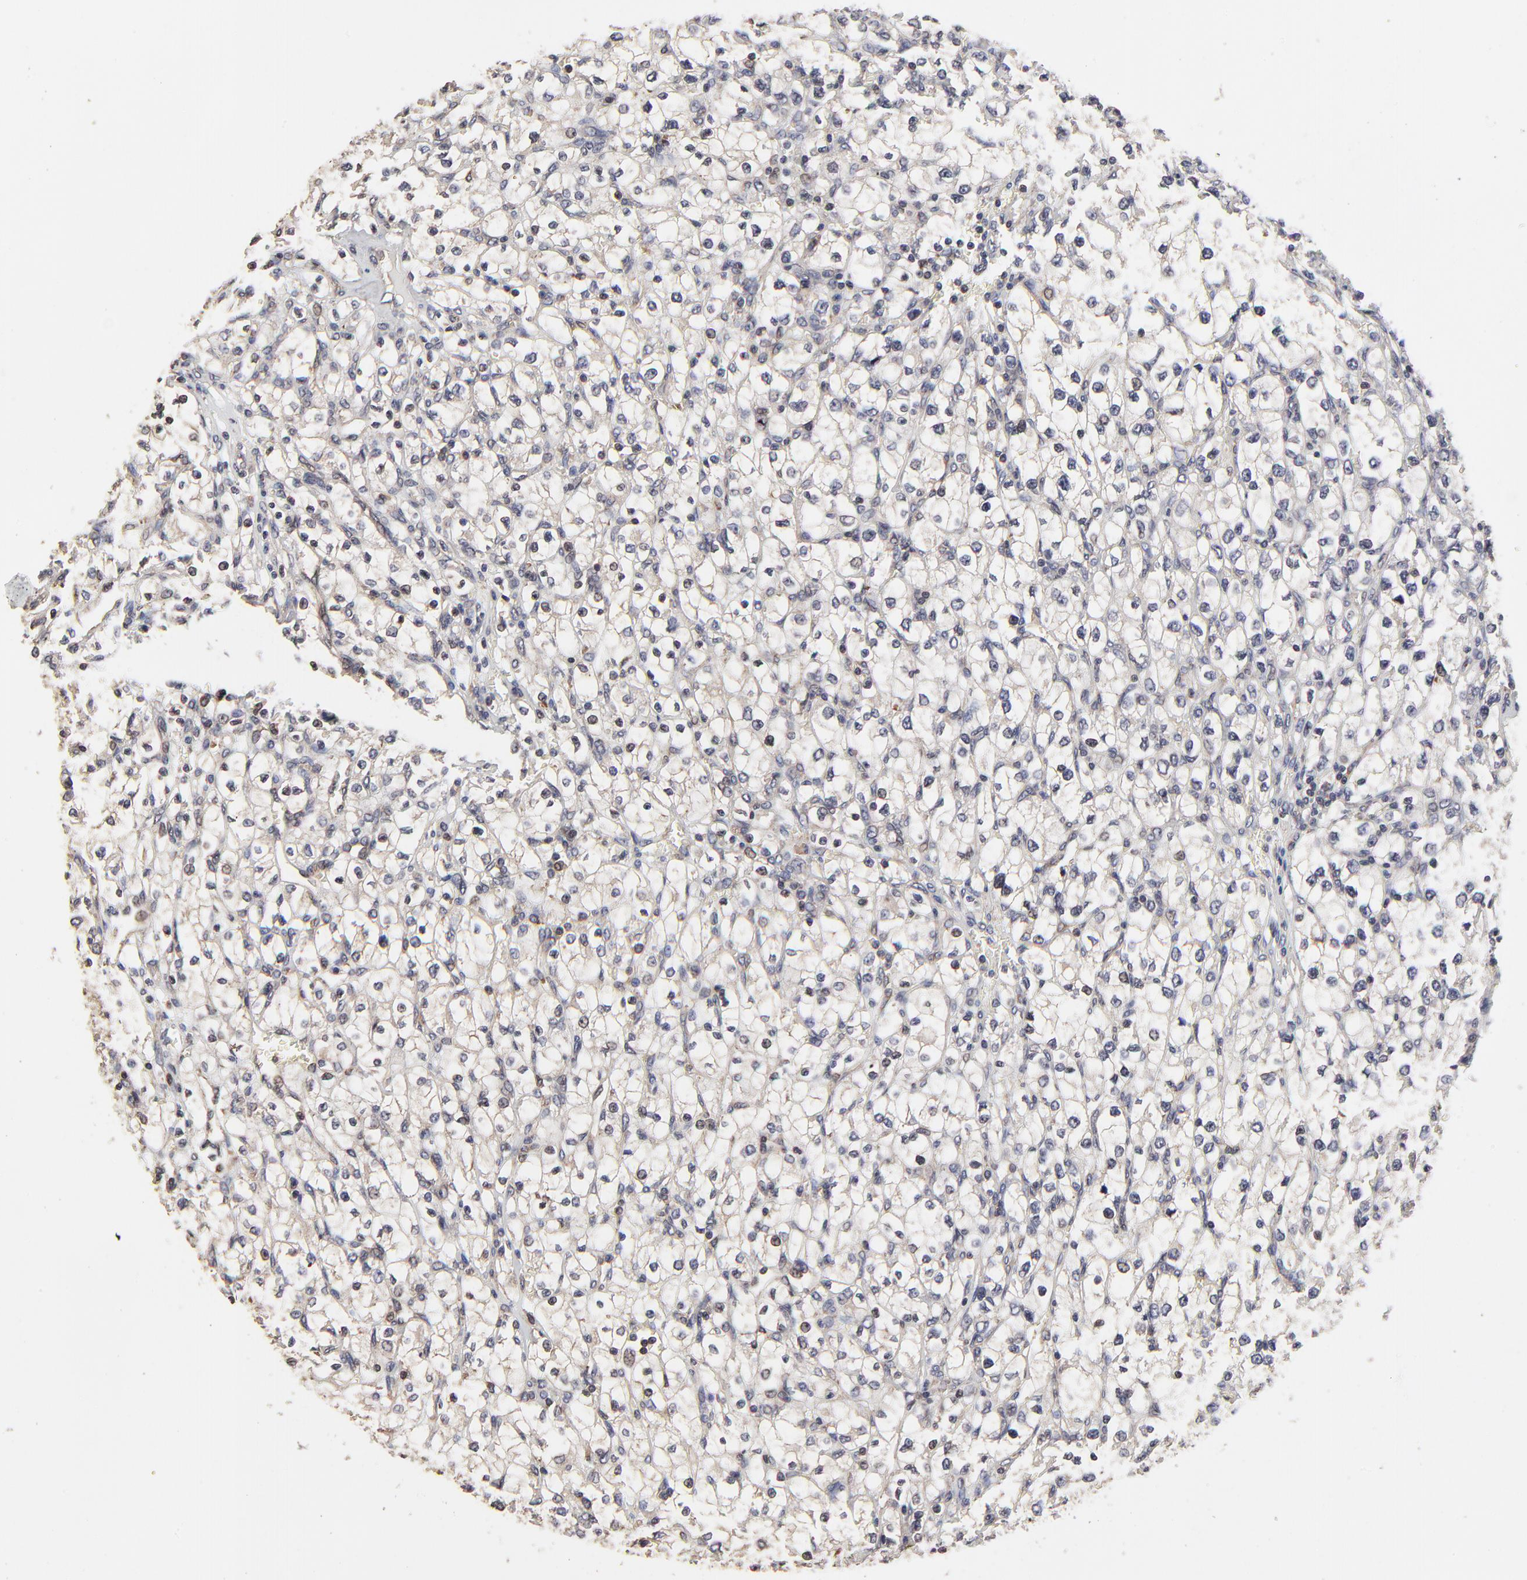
{"staining": {"intensity": "negative", "quantity": "none", "location": "none"}, "tissue": "renal cancer", "cell_type": "Tumor cells", "image_type": "cancer", "snomed": [{"axis": "morphology", "description": "Adenocarcinoma, NOS"}, {"axis": "topography", "description": "Kidney"}], "caption": "Immunohistochemistry (IHC) of renal adenocarcinoma reveals no expression in tumor cells. (DAB IHC with hematoxylin counter stain).", "gene": "ELP2", "patient": {"sex": "female", "age": 62}}